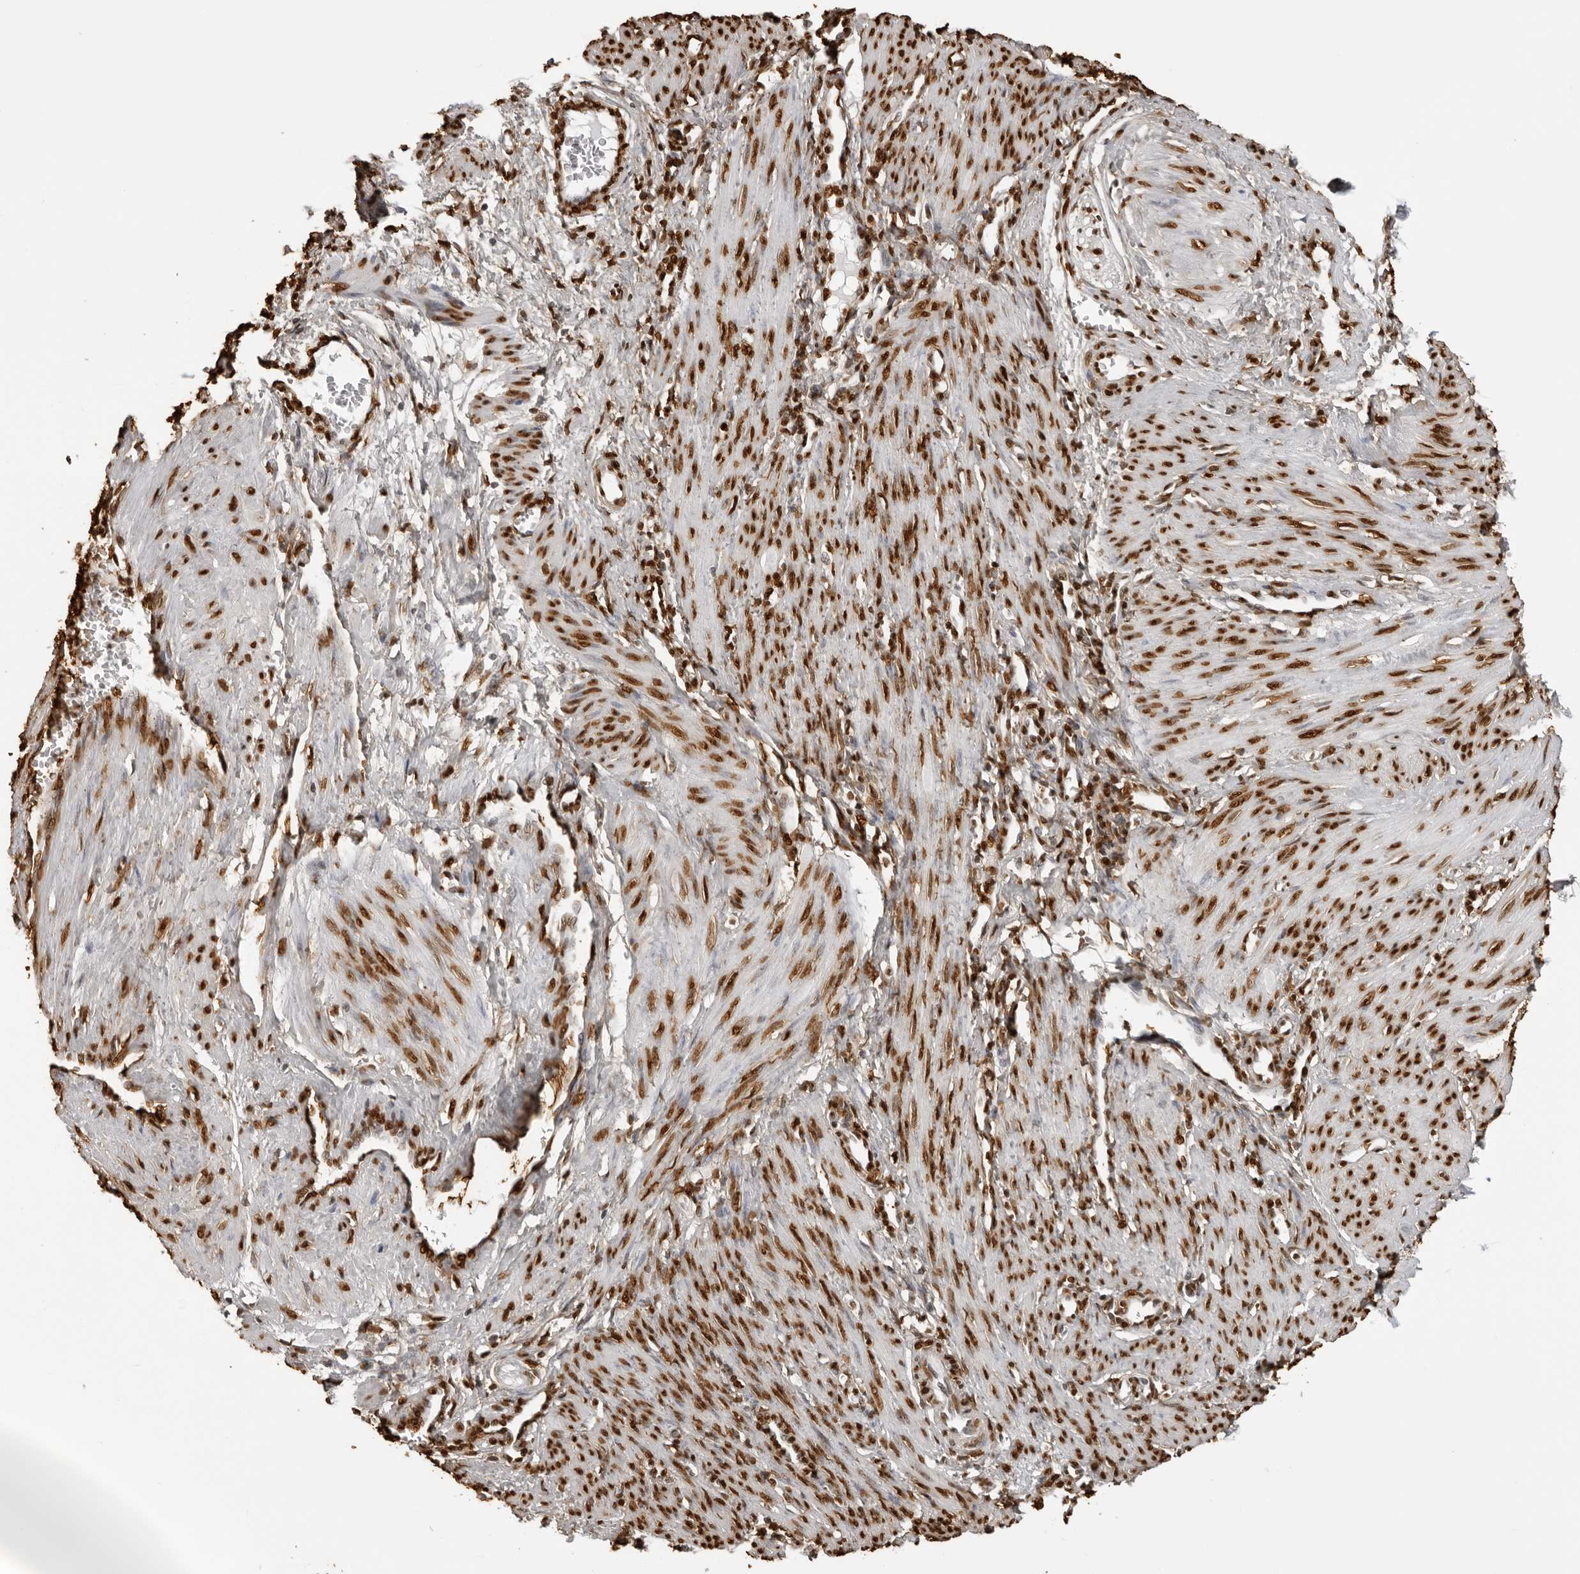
{"staining": {"intensity": "strong", "quantity": ">75%", "location": "nuclear"}, "tissue": "smooth muscle", "cell_type": "Smooth muscle cells", "image_type": "normal", "snomed": [{"axis": "morphology", "description": "Normal tissue, NOS"}, {"axis": "topography", "description": "Endometrium"}], "caption": "This image demonstrates immunohistochemistry (IHC) staining of benign smooth muscle, with high strong nuclear positivity in approximately >75% of smooth muscle cells.", "gene": "ZFP91", "patient": {"sex": "female", "age": 33}}